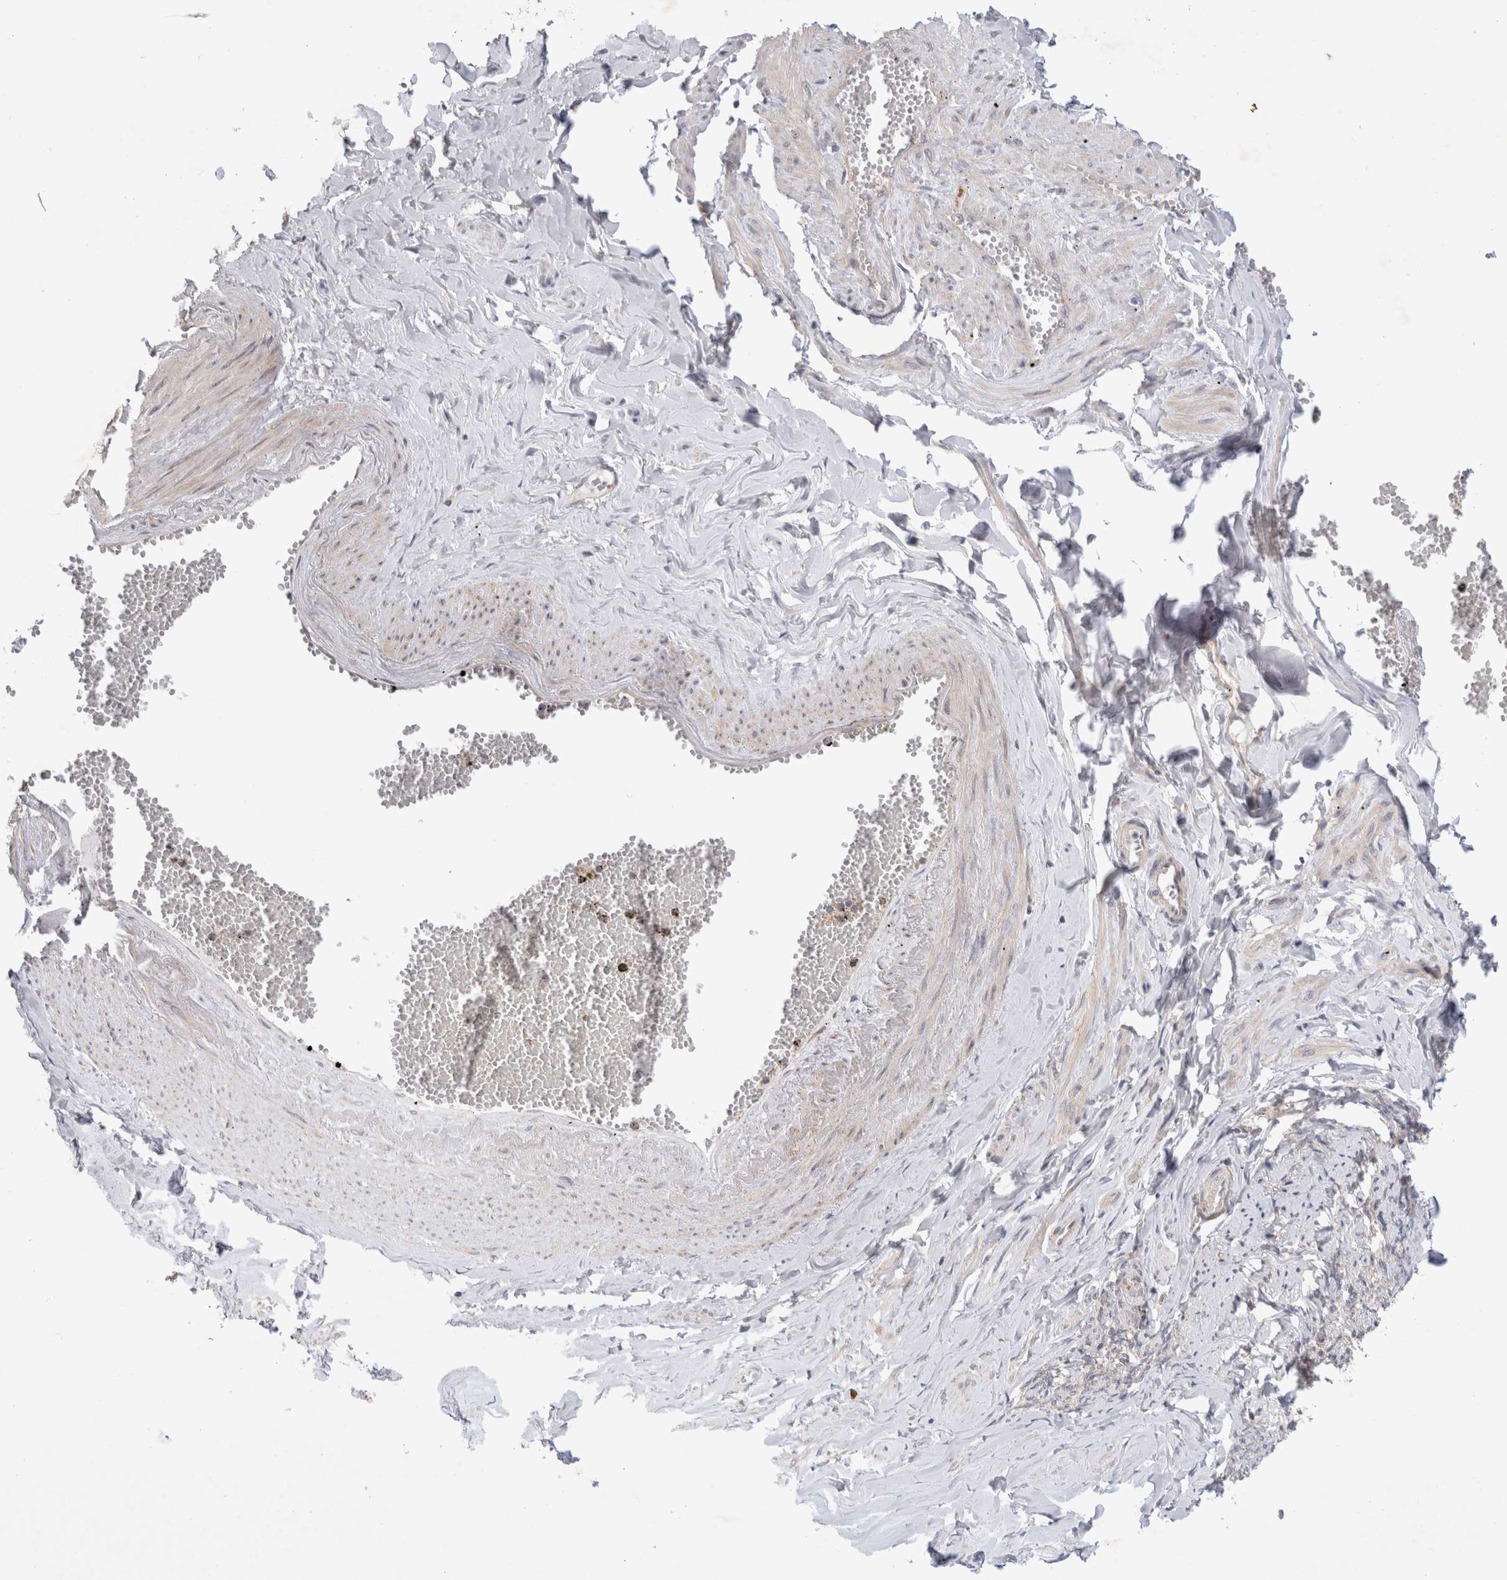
{"staining": {"intensity": "negative", "quantity": "none", "location": "none"}, "tissue": "adipose tissue", "cell_type": "Adipocytes", "image_type": "normal", "snomed": [{"axis": "morphology", "description": "Normal tissue, NOS"}, {"axis": "topography", "description": "Vascular tissue"}, {"axis": "topography", "description": "Fallopian tube"}, {"axis": "topography", "description": "Ovary"}], "caption": "A photomicrograph of adipose tissue stained for a protein reveals no brown staining in adipocytes. (DAB IHC with hematoxylin counter stain).", "gene": "NPC1", "patient": {"sex": "female", "age": 67}}